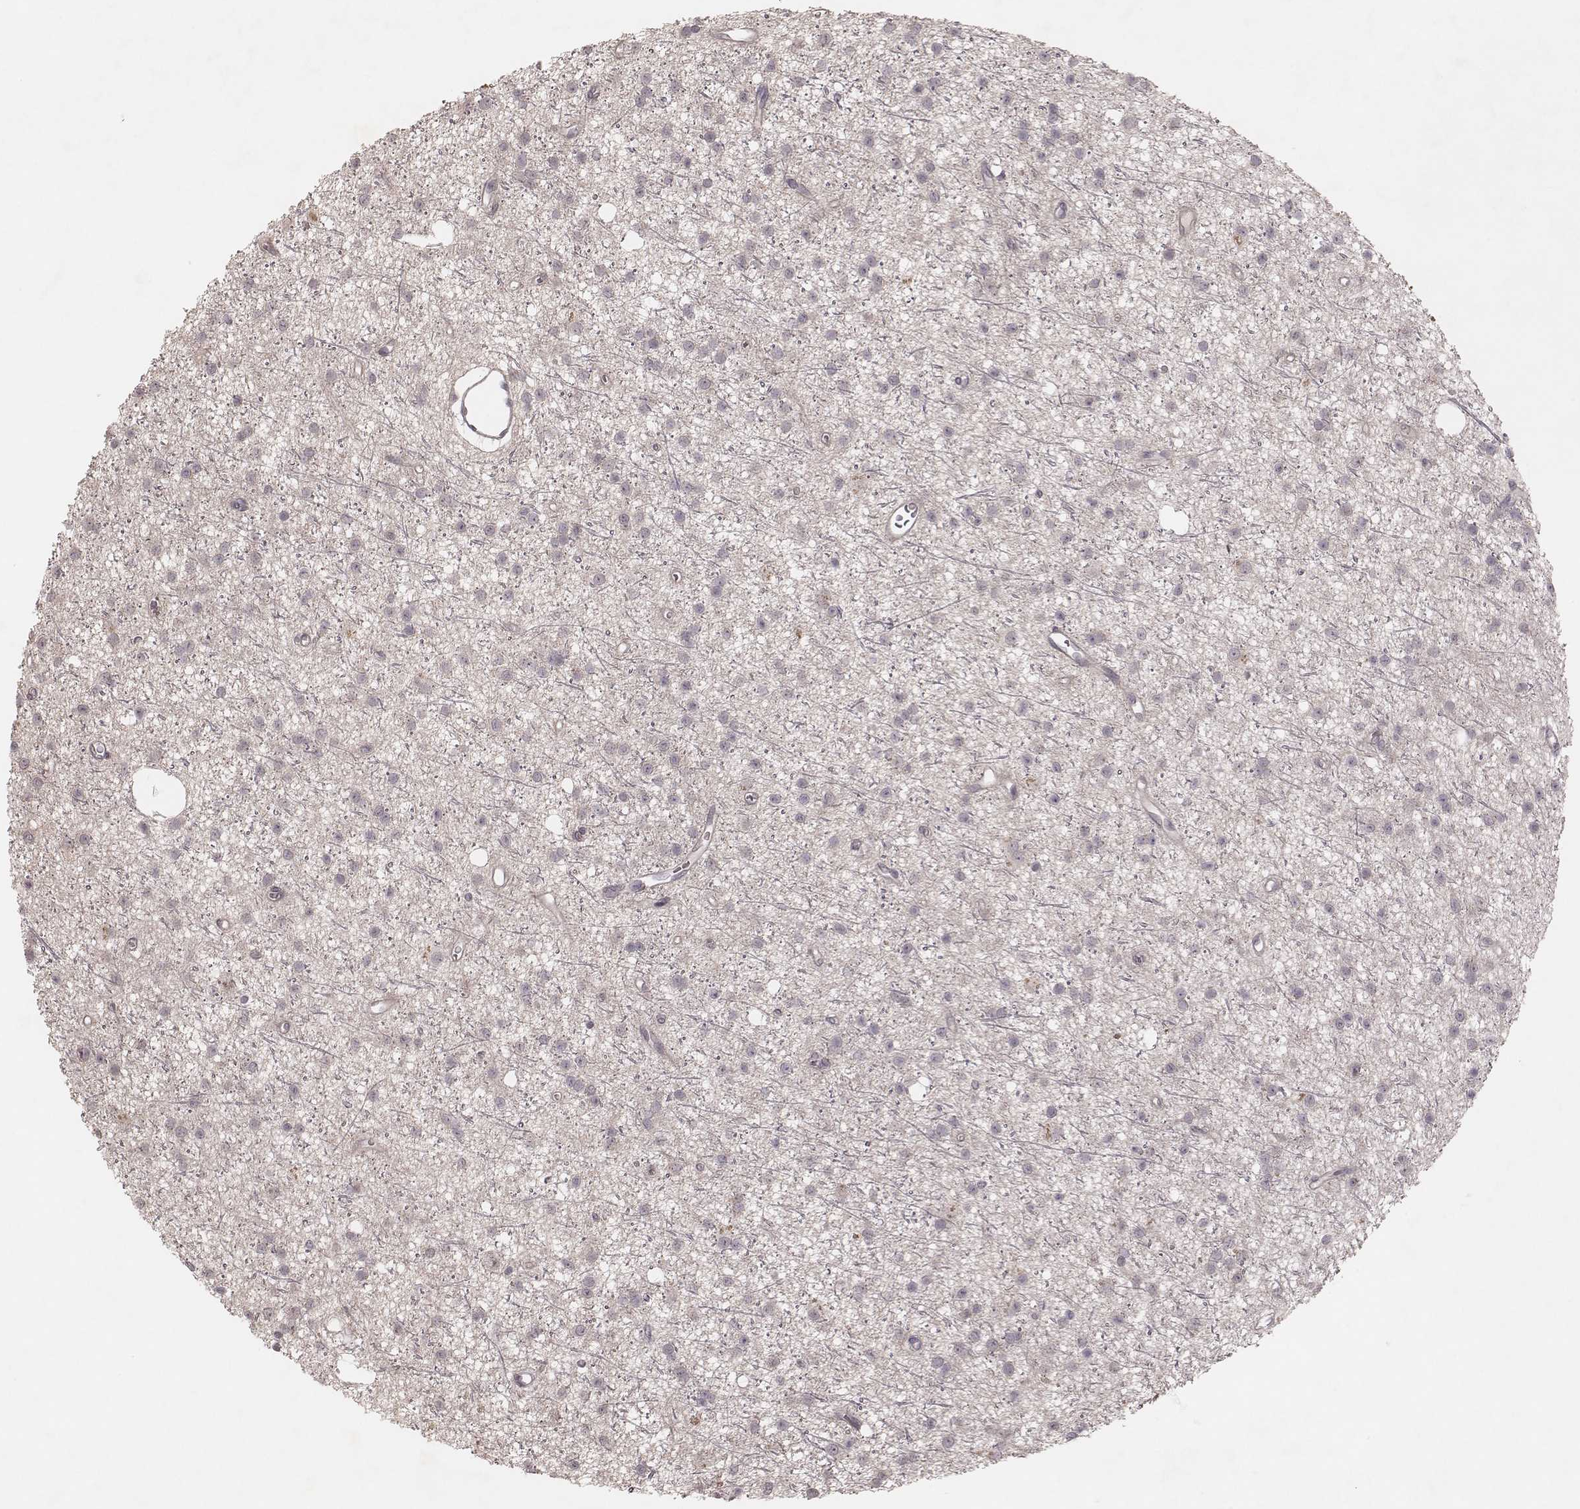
{"staining": {"intensity": "negative", "quantity": "none", "location": "none"}, "tissue": "glioma", "cell_type": "Tumor cells", "image_type": "cancer", "snomed": [{"axis": "morphology", "description": "Glioma, malignant, Low grade"}, {"axis": "topography", "description": "Brain"}], "caption": "The histopathology image exhibits no staining of tumor cells in glioma.", "gene": "FAM13B", "patient": {"sex": "male", "age": 27}}